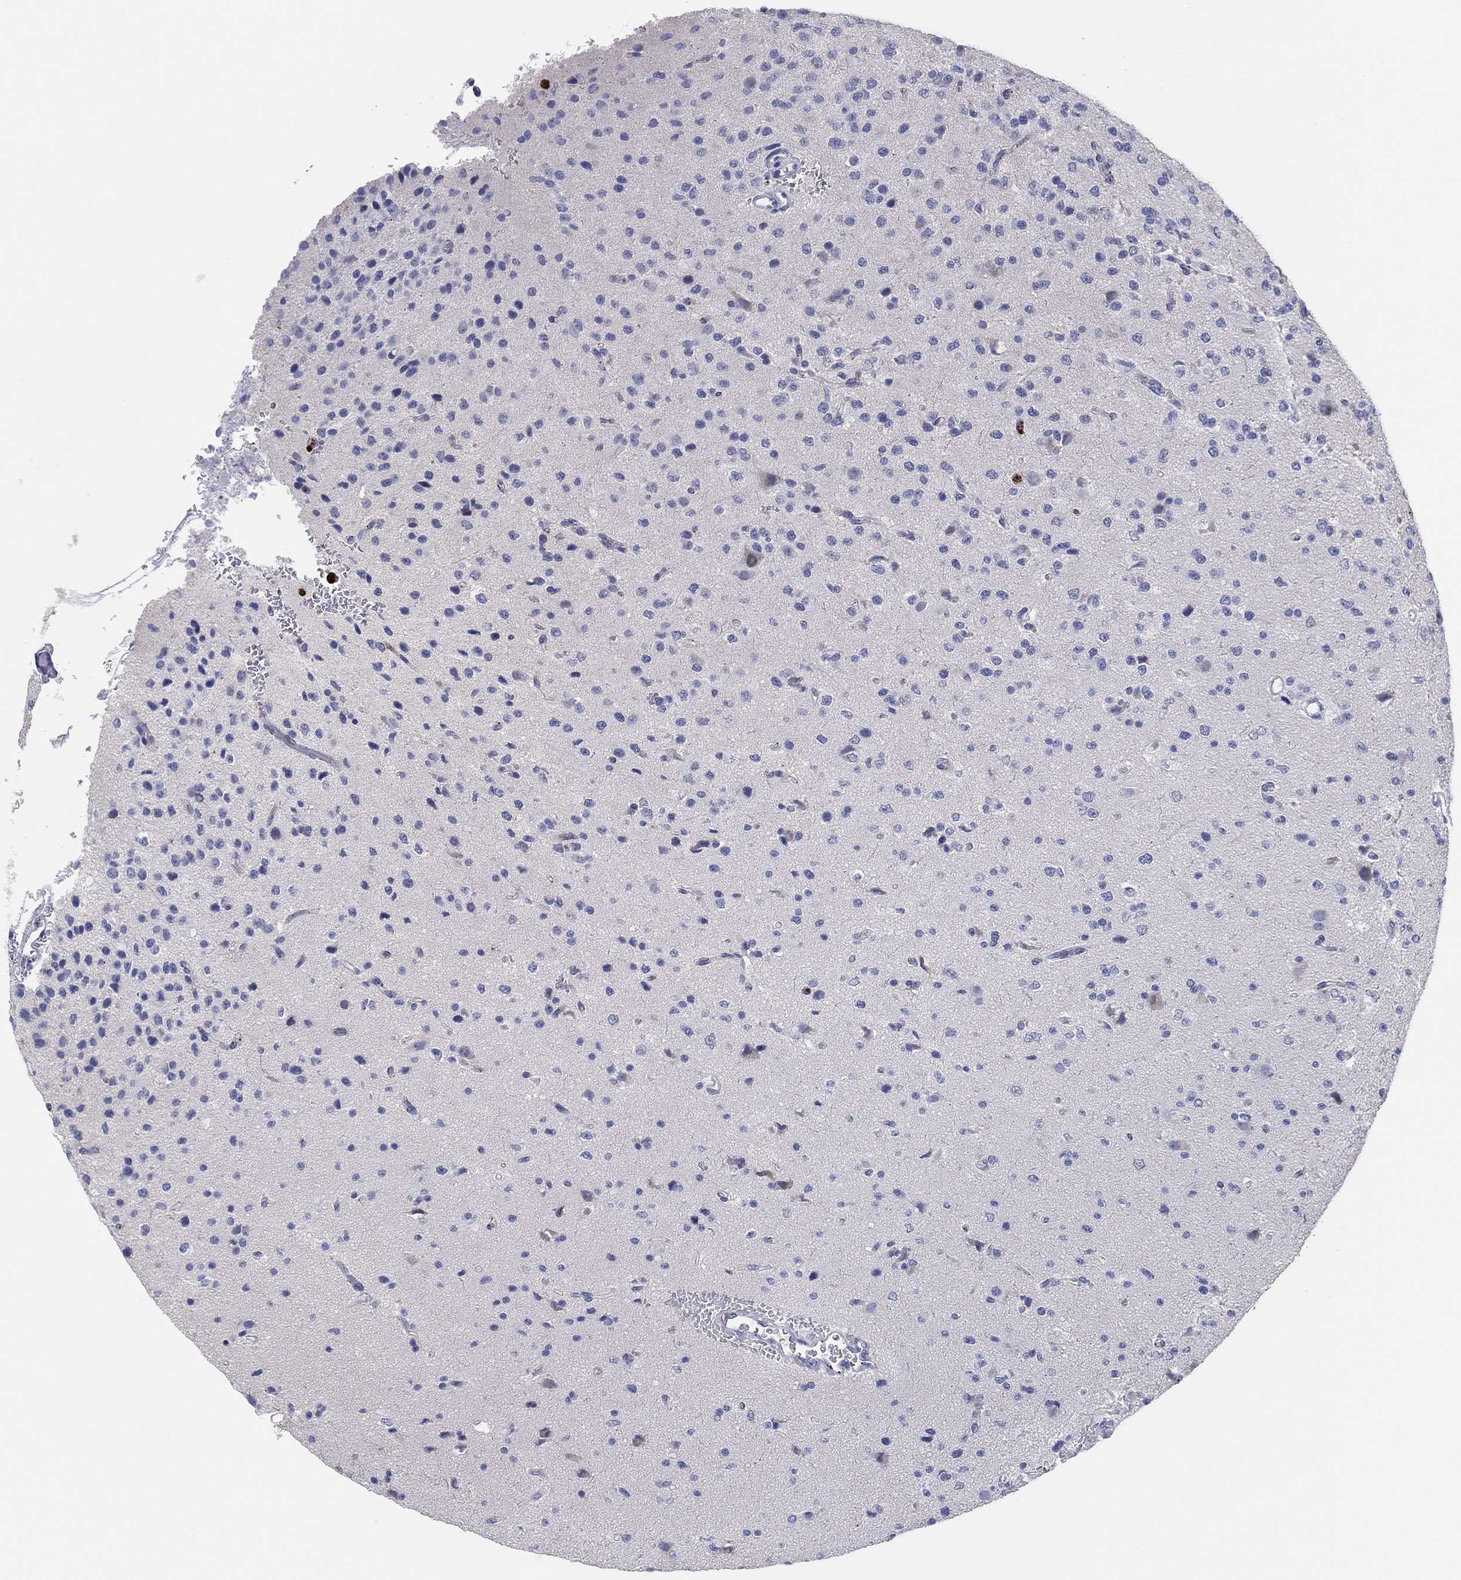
{"staining": {"intensity": "negative", "quantity": "none", "location": "none"}, "tissue": "glioma", "cell_type": "Tumor cells", "image_type": "cancer", "snomed": [{"axis": "morphology", "description": "Glioma, malignant, Low grade"}, {"axis": "topography", "description": "Brain"}], "caption": "Malignant glioma (low-grade) was stained to show a protein in brown. There is no significant positivity in tumor cells.", "gene": "PLAC8", "patient": {"sex": "male", "age": 41}}